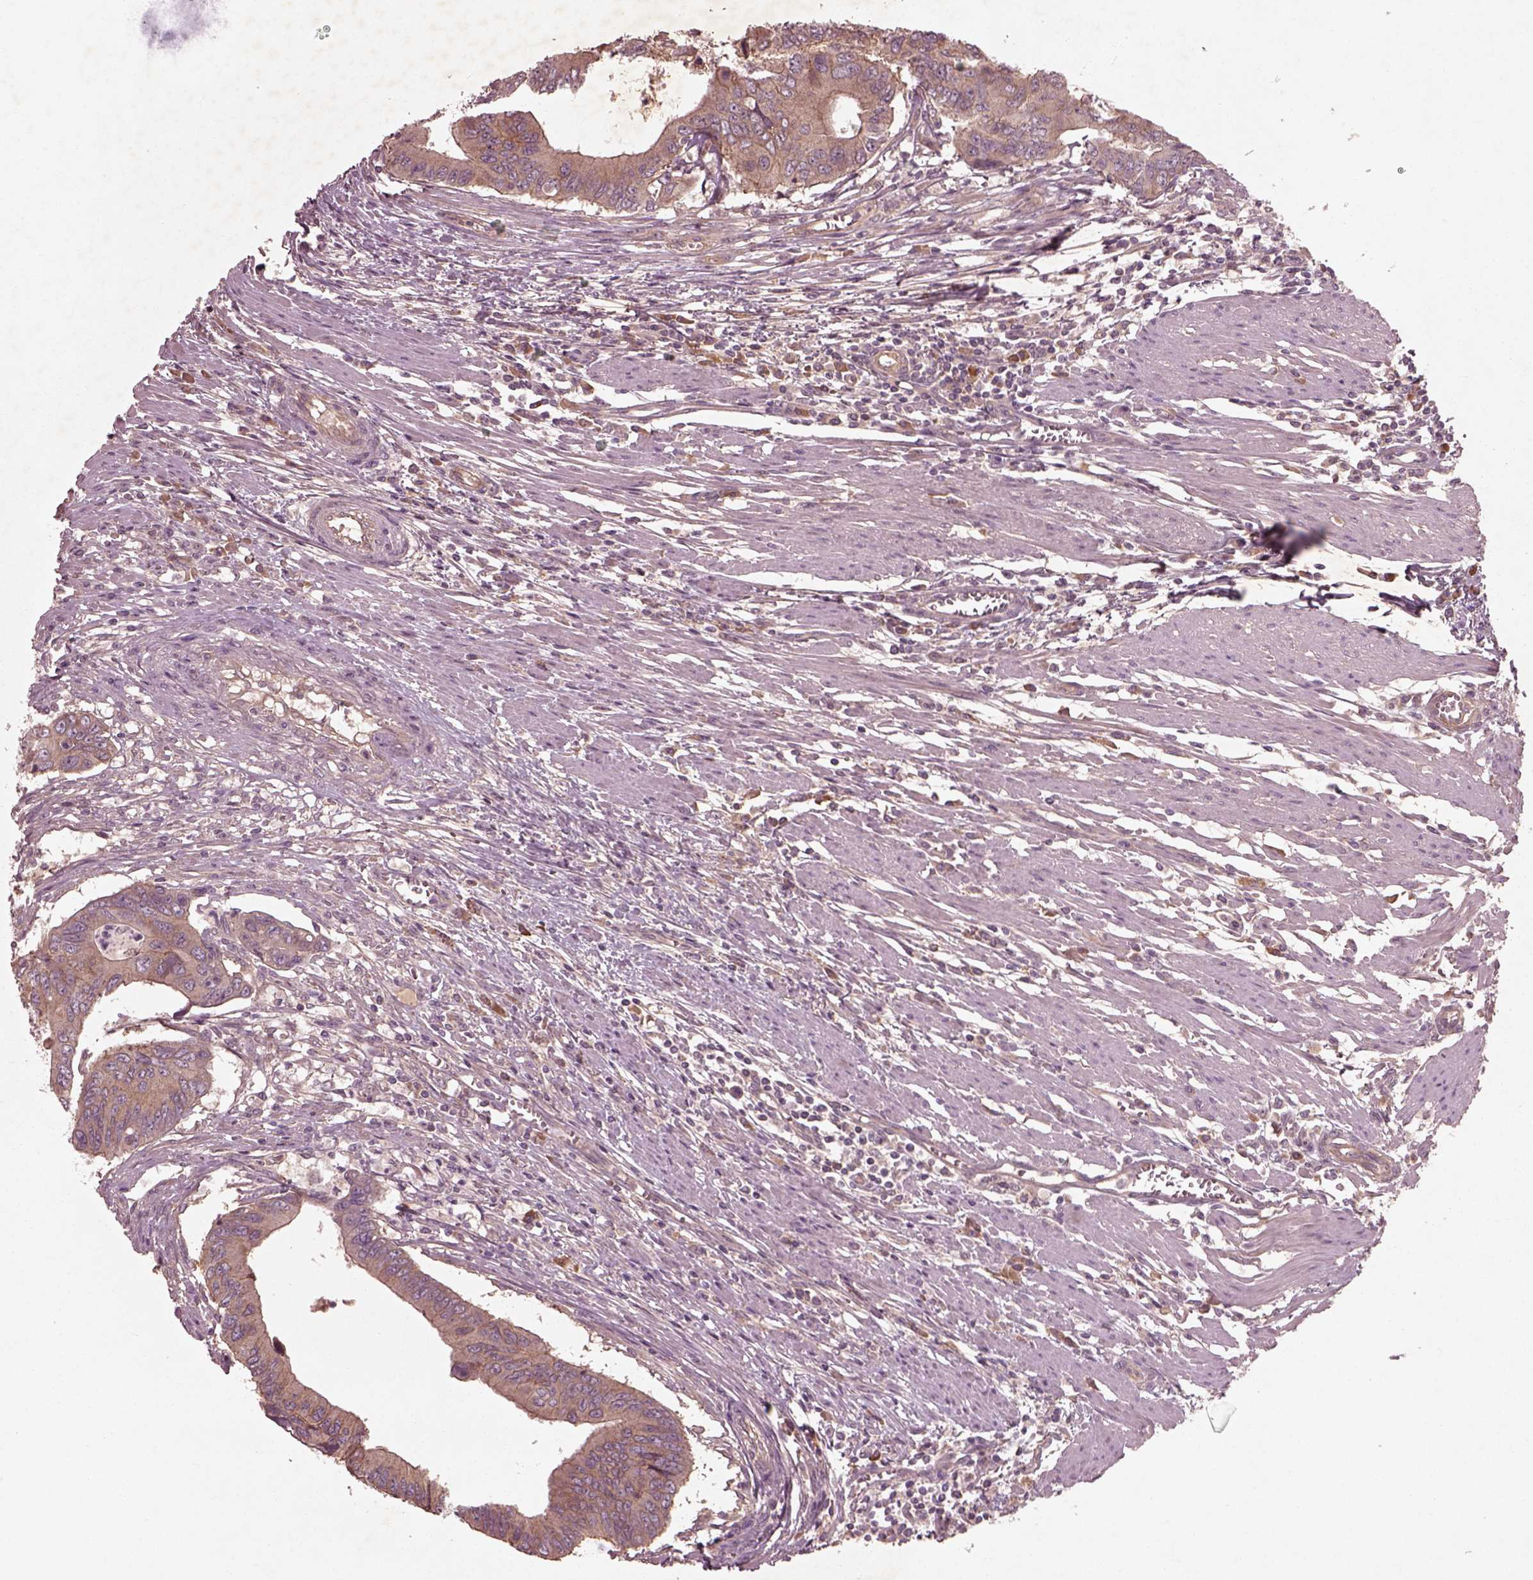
{"staining": {"intensity": "weak", "quantity": ">75%", "location": "cytoplasmic/membranous"}, "tissue": "colorectal cancer", "cell_type": "Tumor cells", "image_type": "cancer", "snomed": [{"axis": "morphology", "description": "Adenocarcinoma, NOS"}, {"axis": "topography", "description": "Colon"}], "caption": "Human colorectal cancer stained for a protein (brown) shows weak cytoplasmic/membranous positive staining in approximately >75% of tumor cells.", "gene": "FAM234A", "patient": {"sex": "male", "age": 53}}